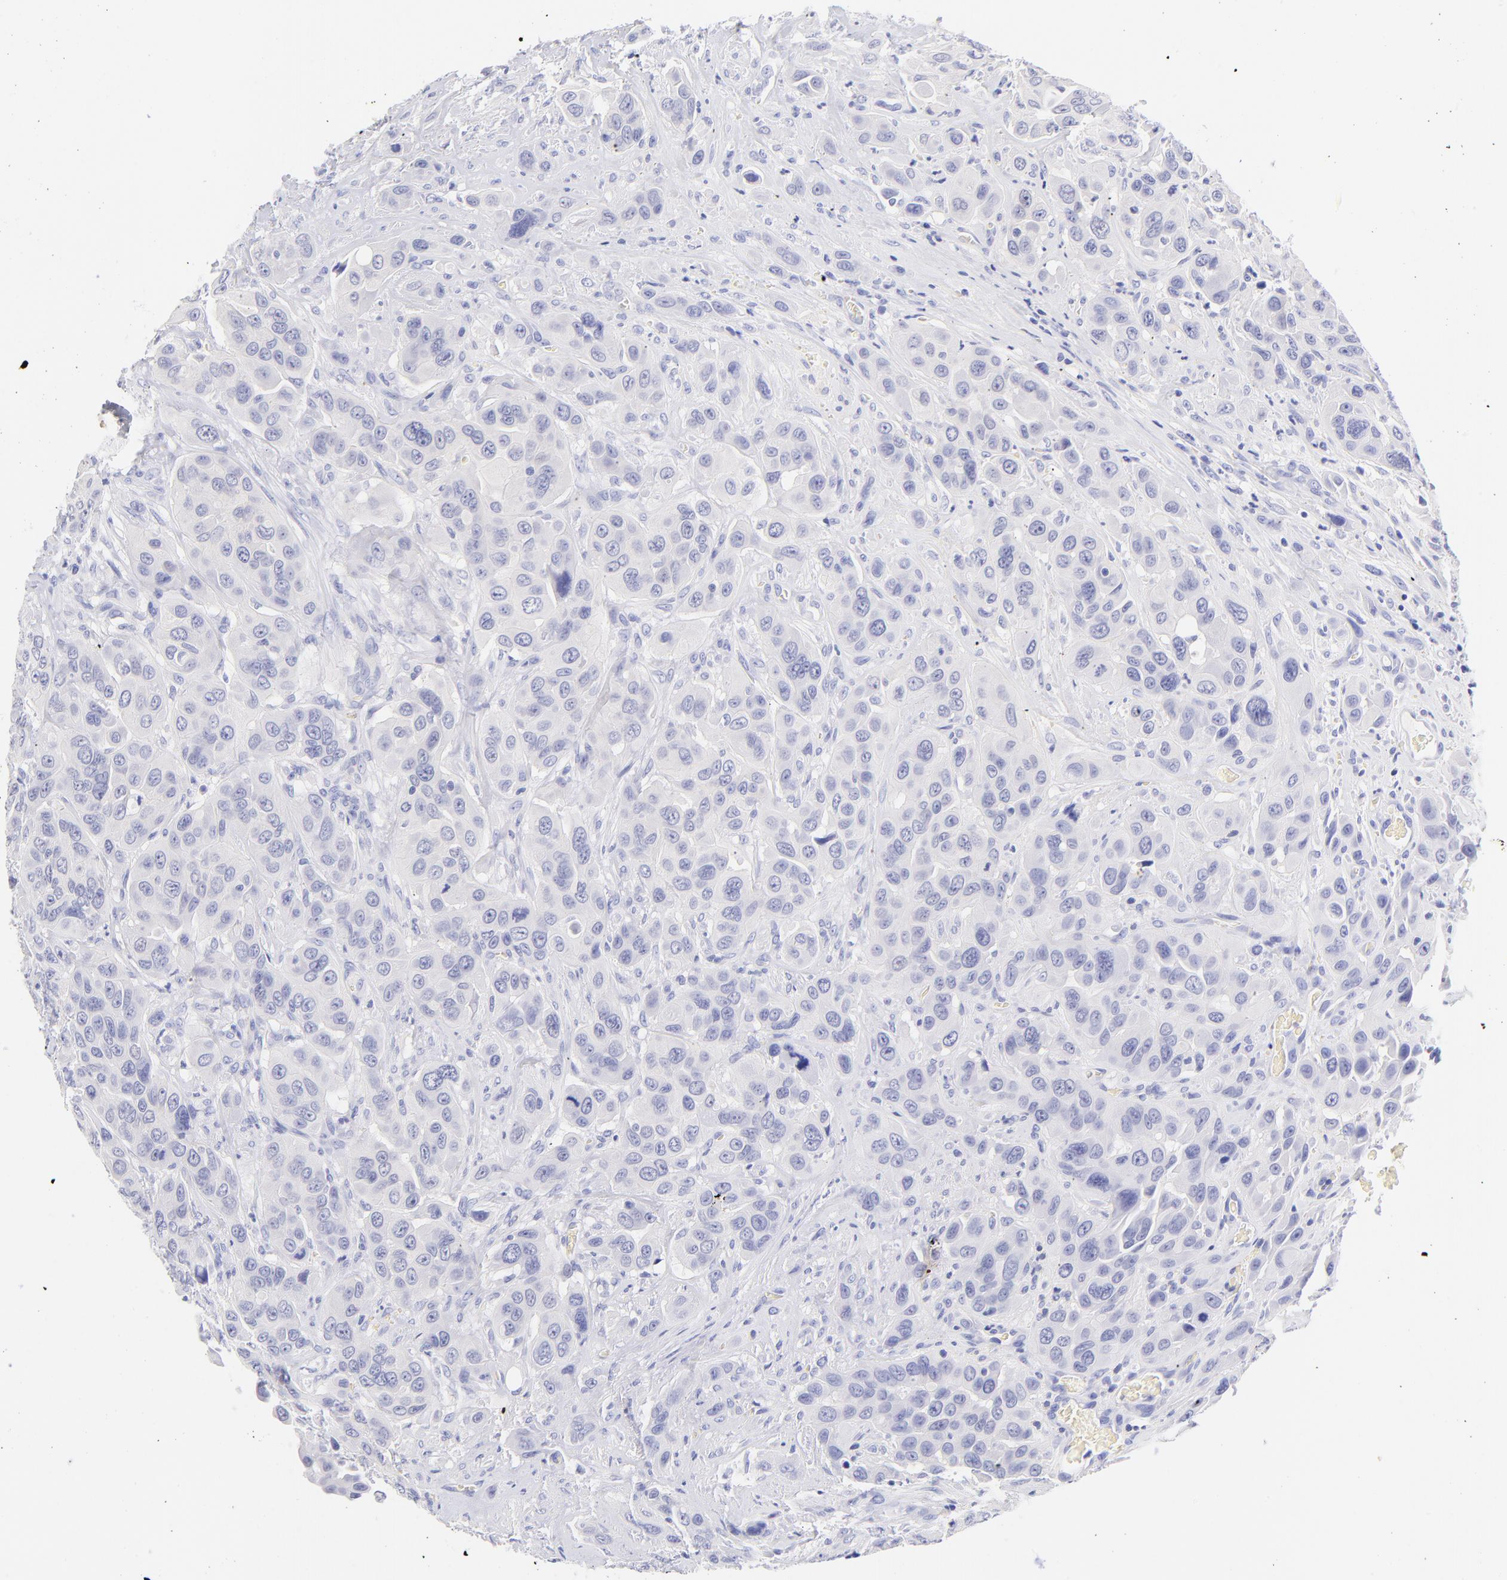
{"staining": {"intensity": "negative", "quantity": "none", "location": "none"}, "tissue": "urothelial cancer", "cell_type": "Tumor cells", "image_type": "cancer", "snomed": [{"axis": "morphology", "description": "Urothelial carcinoma, High grade"}, {"axis": "topography", "description": "Urinary bladder"}], "caption": "DAB (3,3'-diaminobenzidine) immunohistochemical staining of human high-grade urothelial carcinoma displays no significant expression in tumor cells.", "gene": "FRMPD3", "patient": {"sex": "male", "age": 73}}